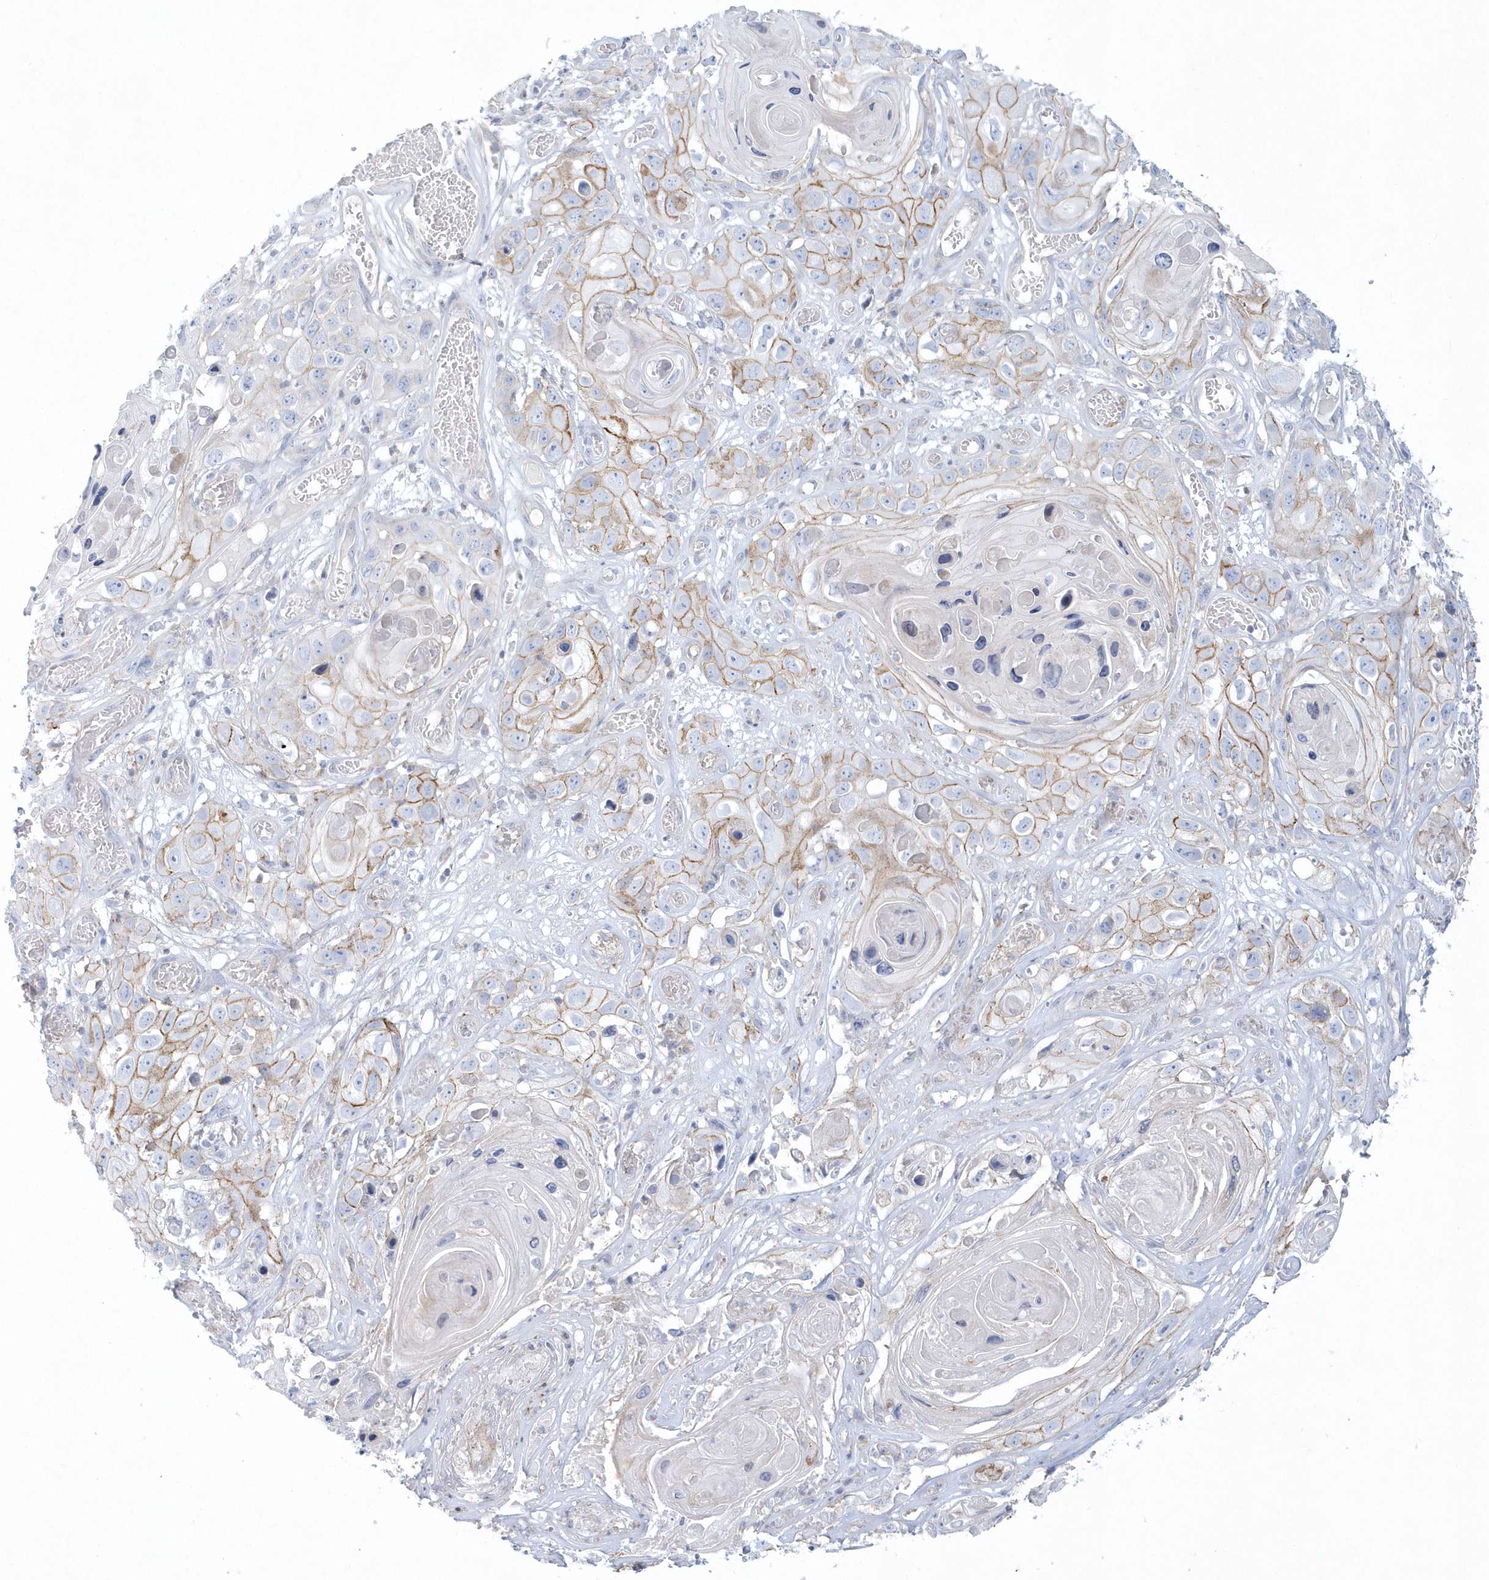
{"staining": {"intensity": "moderate", "quantity": "25%-75%", "location": "cytoplasmic/membranous"}, "tissue": "skin cancer", "cell_type": "Tumor cells", "image_type": "cancer", "snomed": [{"axis": "morphology", "description": "Squamous cell carcinoma, NOS"}, {"axis": "topography", "description": "Skin"}], "caption": "Skin squamous cell carcinoma was stained to show a protein in brown. There is medium levels of moderate cytoplasmic/membranous positivity in approximately 25%-75% of tumor cells.", "gene": "DNAH1", "patient": {"sex": "male", "age": 55}}